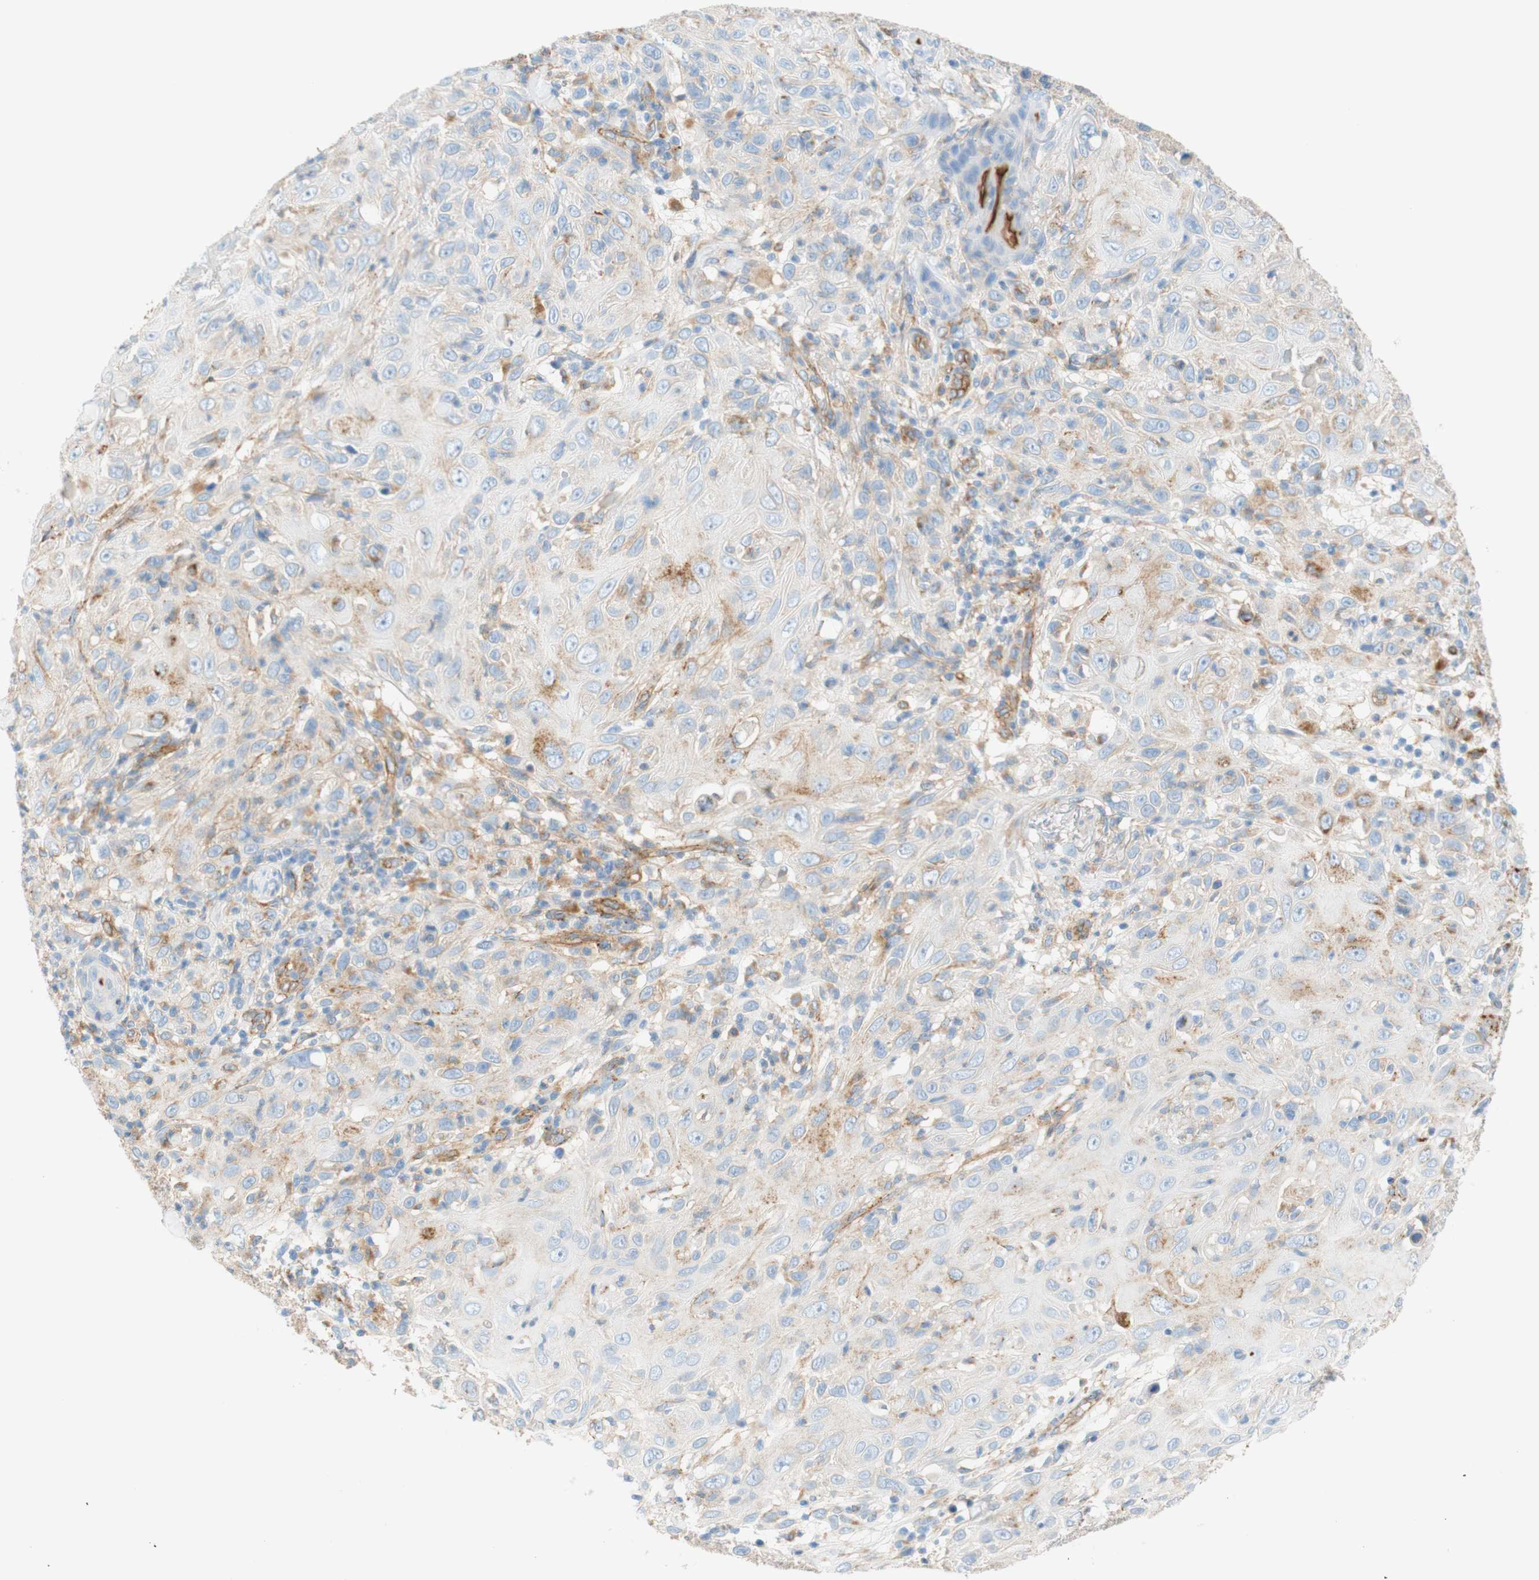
{"staining": {"intensity": "weak", "quantity": "<25%", "location": "cytoplasmic/membranous"}, "tissue": "skin cancer", "cell_type": "Tumor cells", "image_type": "cancer", "snomed": [{"axis": "morphology", "description": "Squamous cell carcinoma, NOS"}, {"axis": "topography", "description": "Skin"}], "caption": "DAB immunohistochemical staining of skin cancer (squamous cell carcinoma) reveals no significant positivity in tumor cells.", "gene": "STOM", "patient": {"sex": "female", "age": 88}}